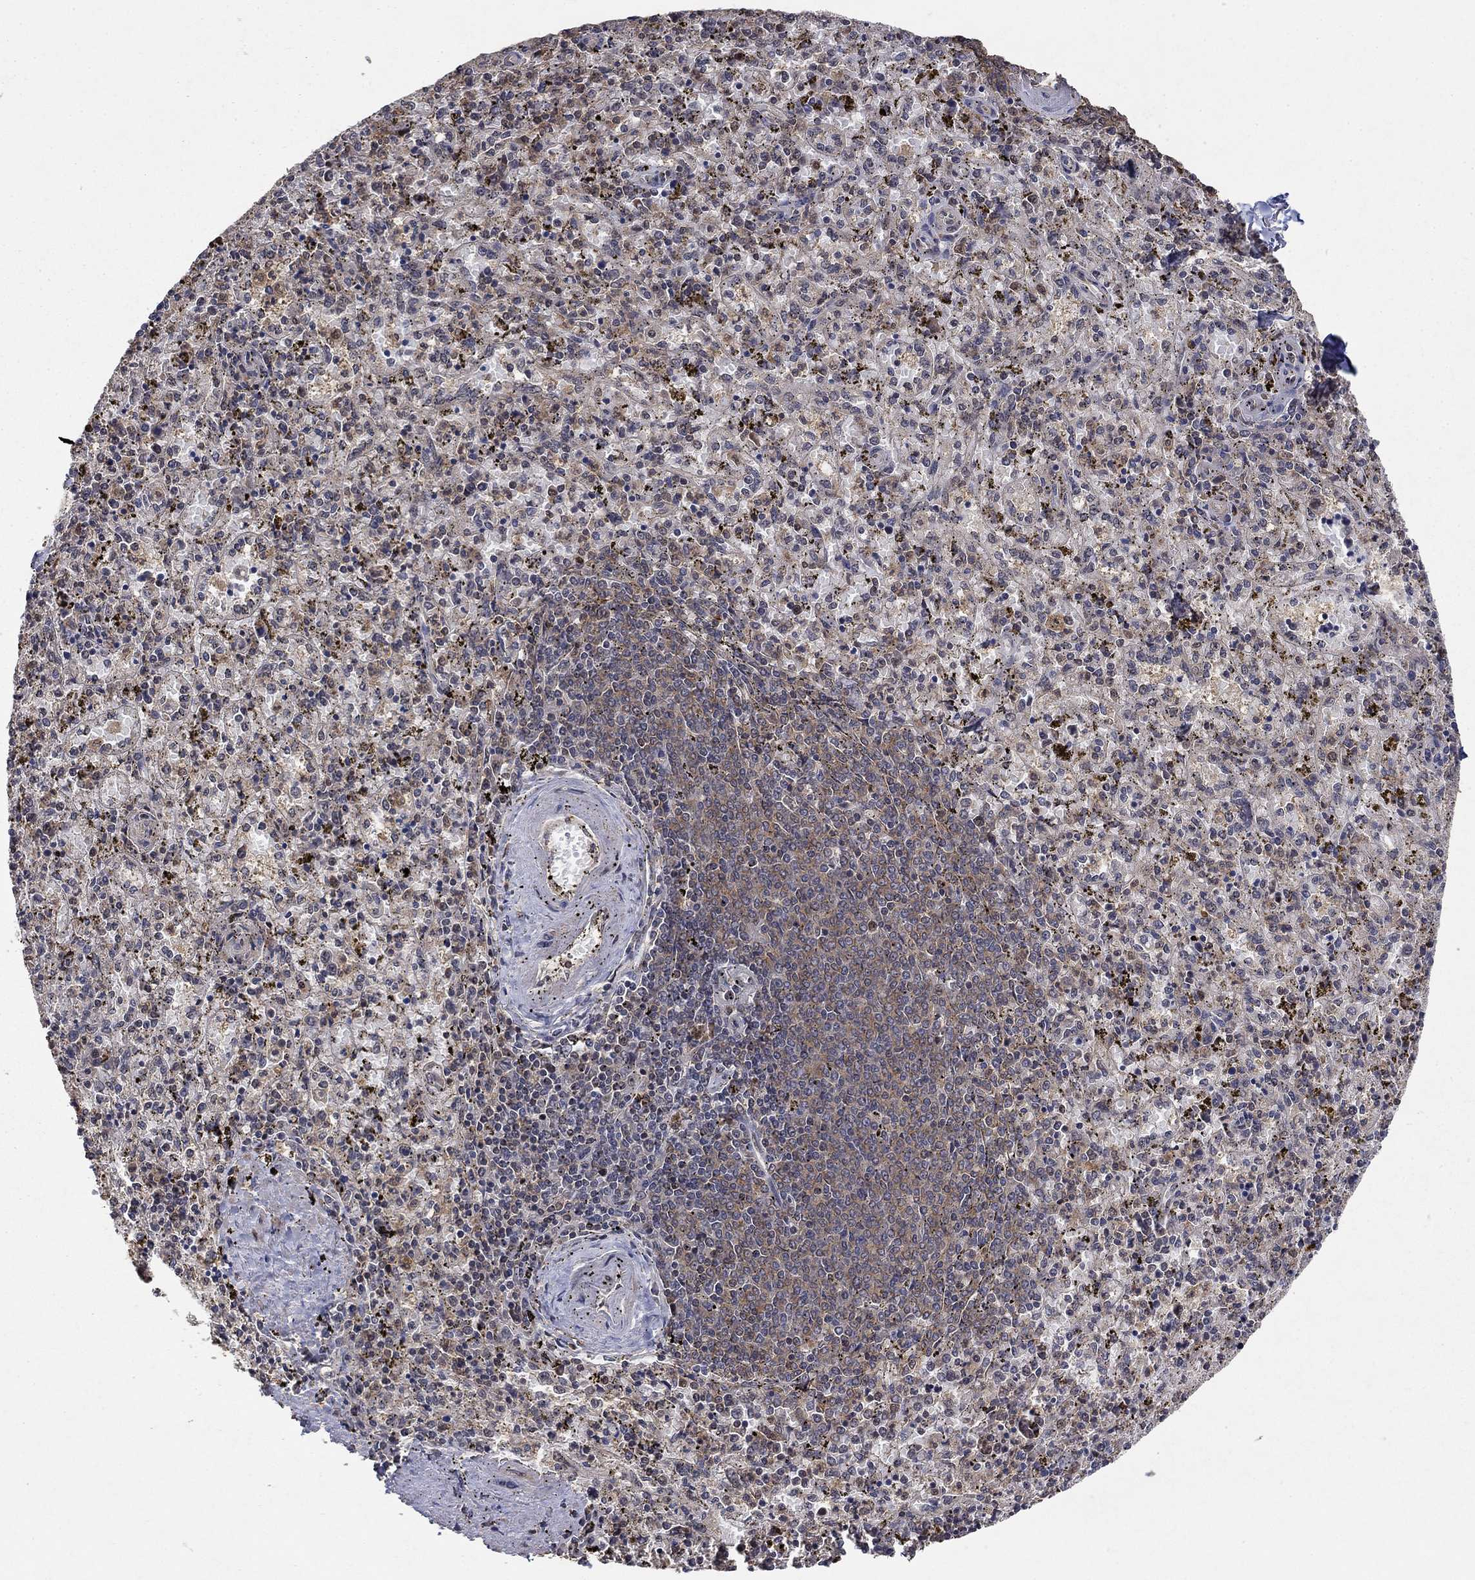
{"staining": {"intensity": "moderate", "quantity": "25%-75%", "location": "cytoplasmic/membranous,nuclear"}, "tissue": "spleen", "cell_type": "Cells in red pulp", "image_type": "normal", "snomed": [{"axis": "morphology", "description": "Normal tissue, NOS"}, {"axis": "topography", "description": "Spleen"}], "caption": "A medium amount of moderate cytoplasmic/membranous,nuclear positivity is appreciated in about 25%-75% of cells in red pulp in benign spleen. (brown staining indicates protein expression, while blue staining denotes nuclei).", "gene": "CCDC66", "patient": {"sex": "female", "age": 50}}